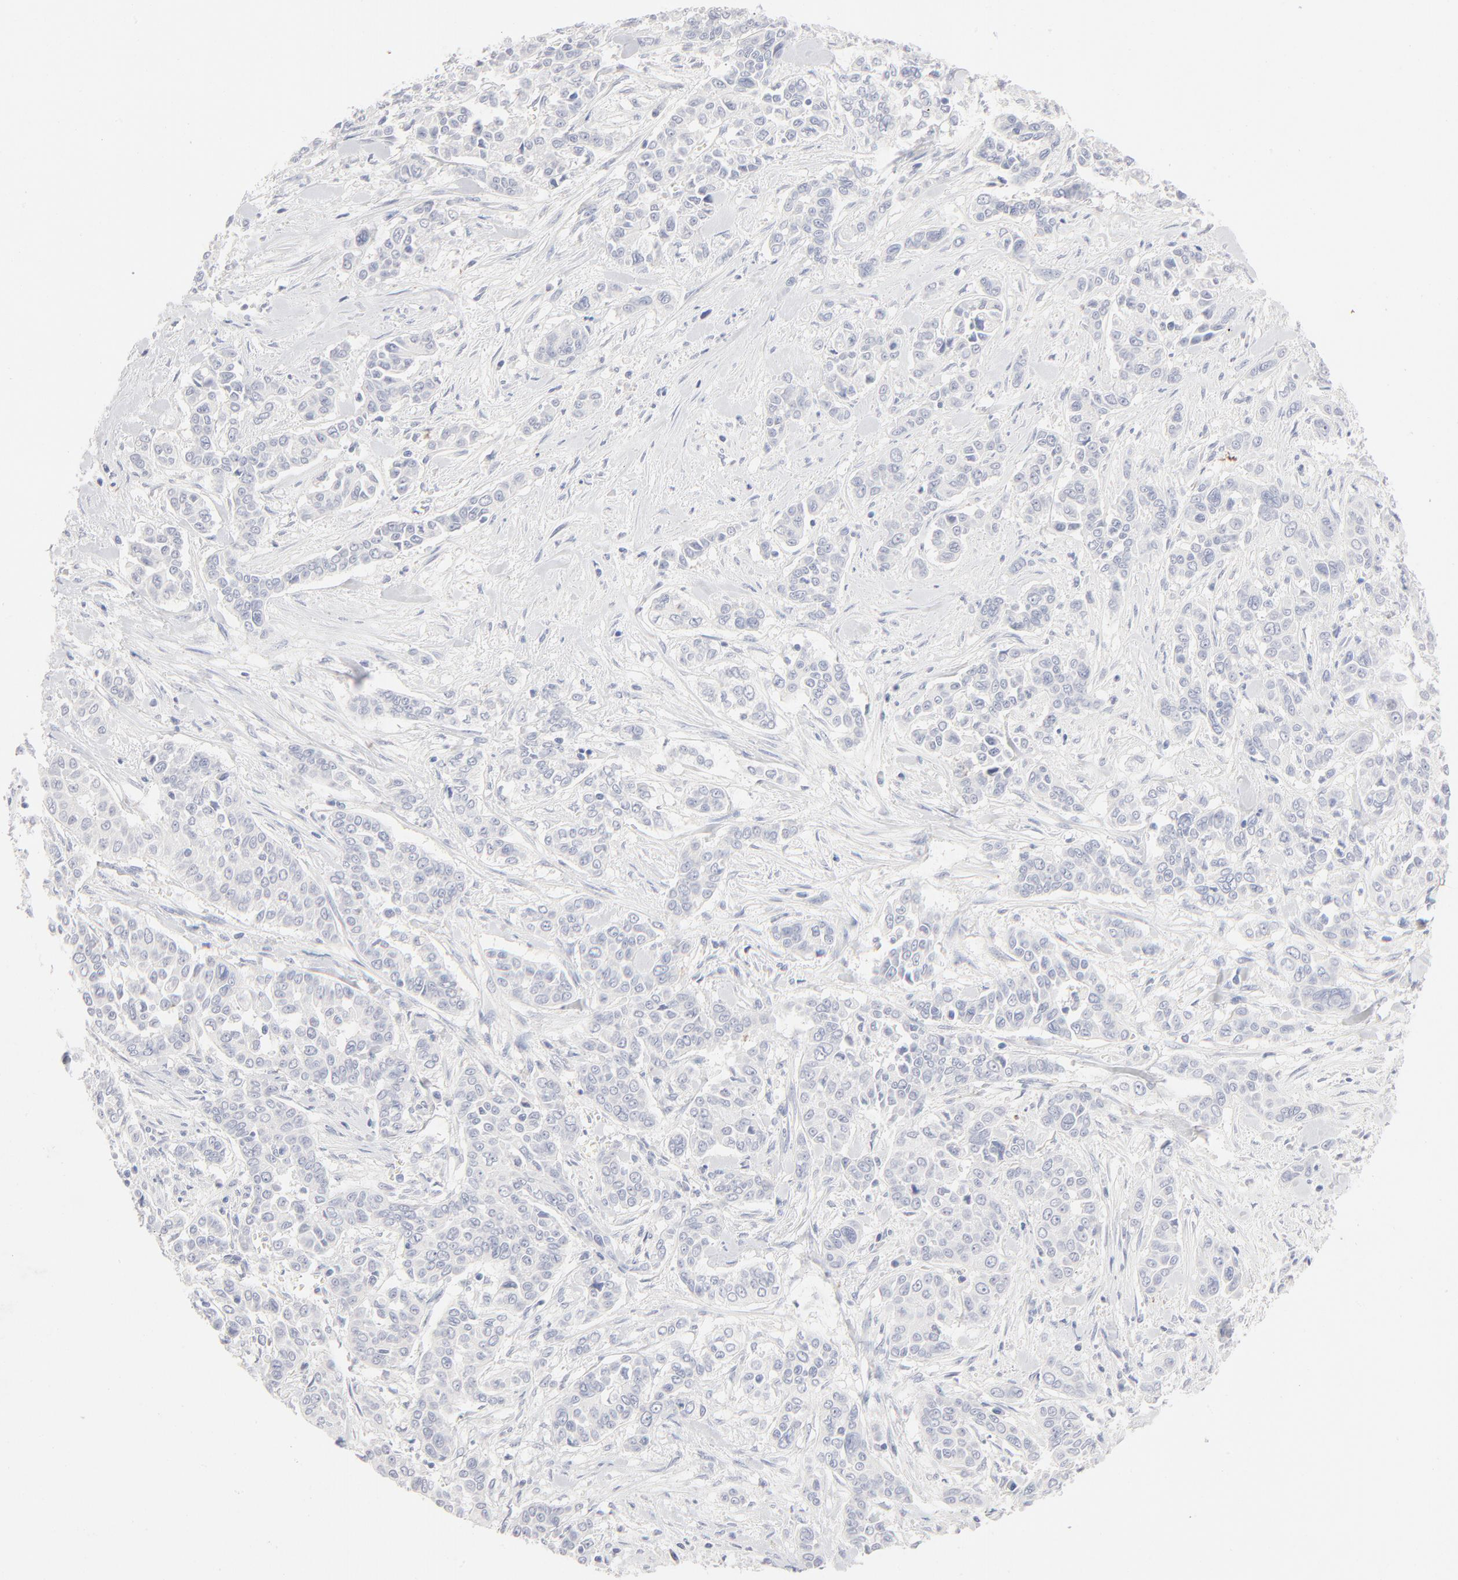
{"staining": {"intensity": "negative", "quantity": "none", "location": "none"}, "tissue": "pancreatic cancer", "cell_type": "Tumor cells", "image_type": "cancer", "snomed": [{"axis": "morphology", "description": "Adenocarcinoma, NOS"}, {"axis": "topography", "description": "Pancreas"}], "caption": "The image reveals no significant expression in tumor cells of adenocarcinoma (pancreatic).", "gene": "ONECUT1", "patient": {"sex": "female", "age": 52}}